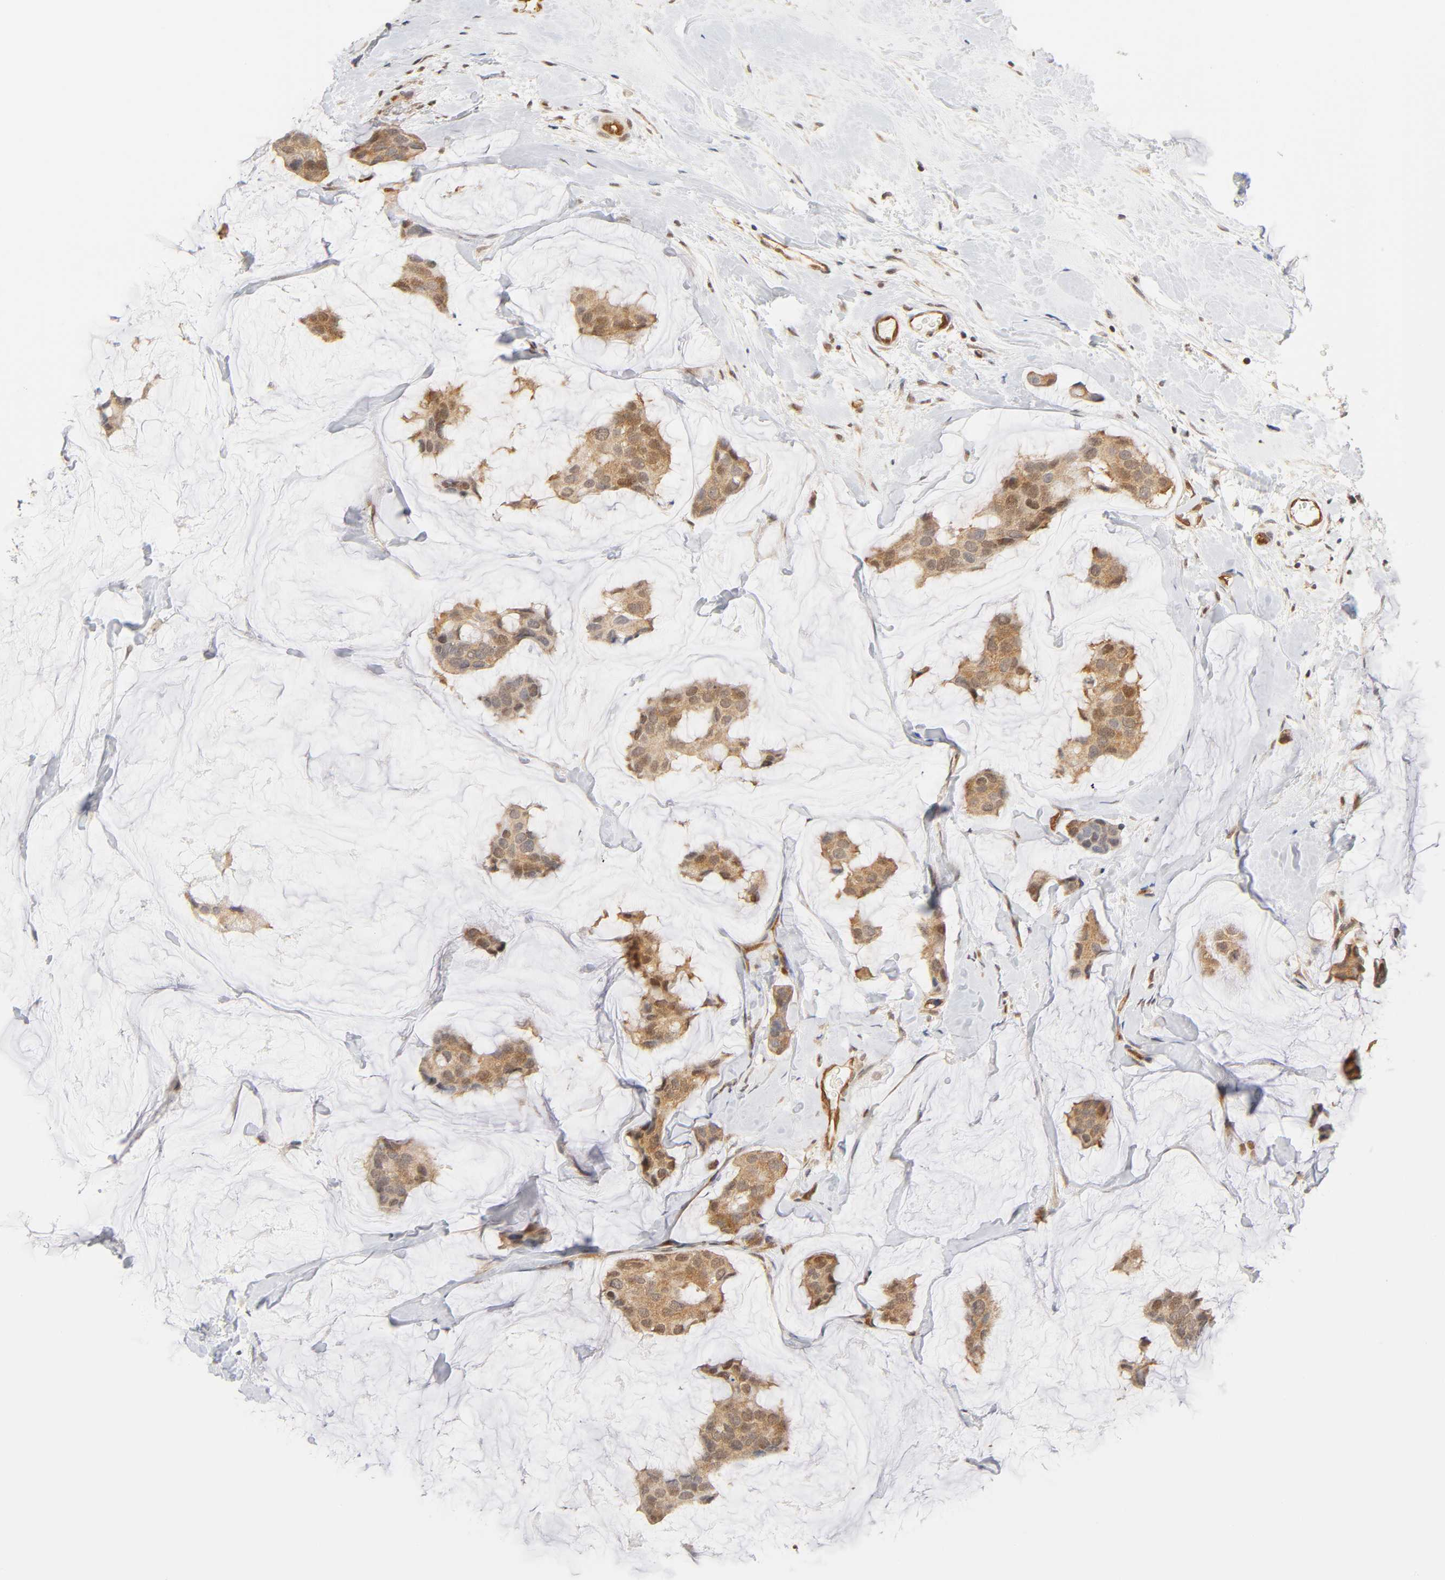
{"staining": {"intensity": "moderate", "quantity": ">75%", "location": "cytoplasmic/membranous,nuclear"}, "tissue": "breast cancer", "cell_type": "Tumor cells", "image_type": "cancer", "snomed": [{"axis": "morphology", "description": "Normal tissue, NOS"}, {"axis": "morphology", "description": "Duct carcinoma"}, {"axis": "topography", "description": "Breast"}], "caption": "IHC photomicrograph of neoplastic tissue: breast intraductal carcinoma stained using IHC reveals medium levels of moderate protein expression localized specifically in the cytoplasmic/membranous and nuclear of tumor cells, appearing as a cytoplasmic/membranous and nuclear brown color.", "gene": "CDC37", "patient": {"sex": "female", "age": 50}}